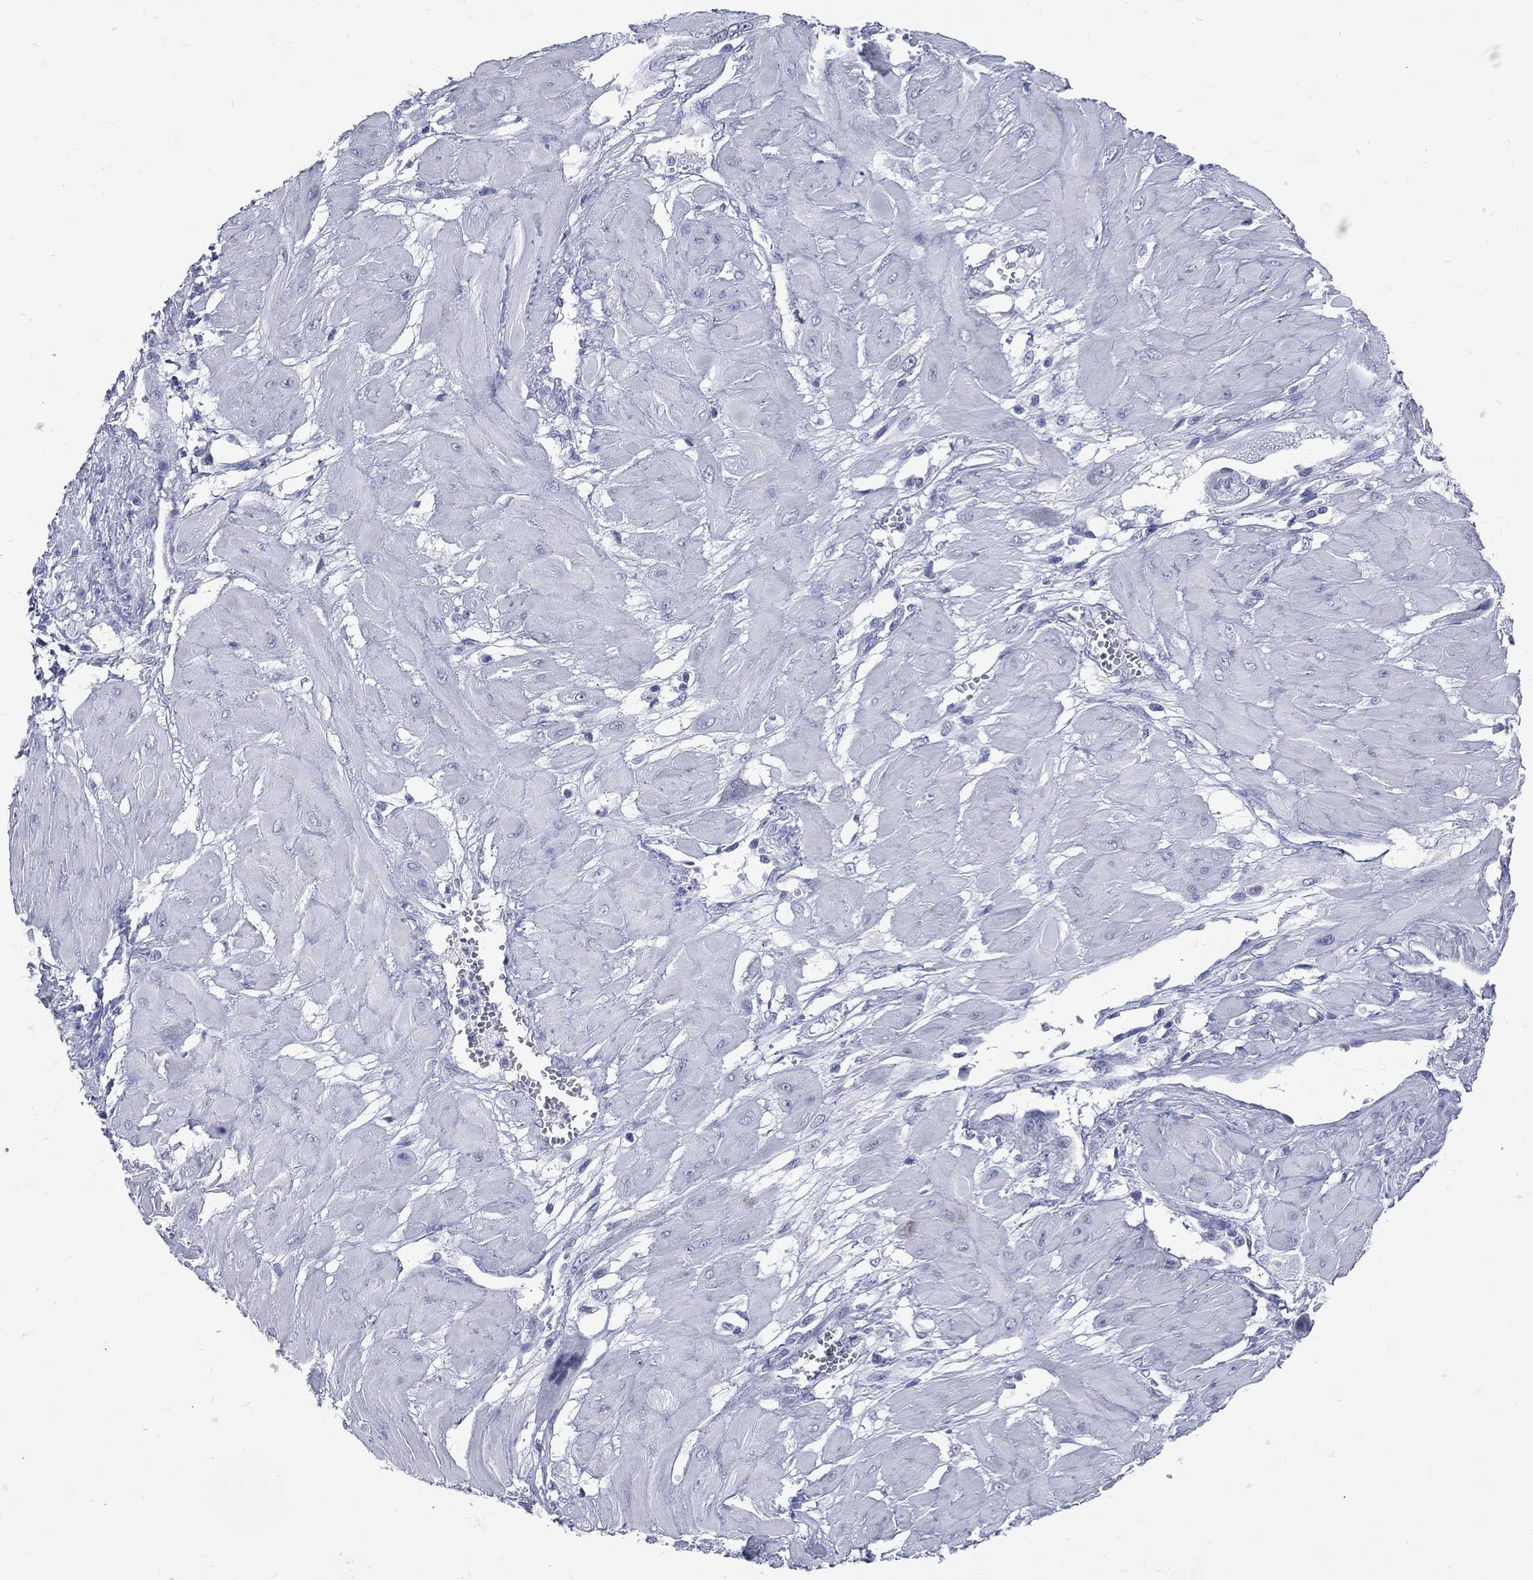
{"staining": {"intensity": "negative", "quantity": "none", "location": "none"}, "tissue": "cervical cancer", "cell_type": "Tumor cells", "image_type": "cancer", "snomed": [{"axis": "morphology", "description": "Squamous cell carcinoma, NOS"}, {"axis": "topography", "description": "Cervix"}], "caption": "Immunohistochemistry micrograph of human squamous cell carcinoma (cervical) stained for a protein (brown), which exhibits no positivity in tumor cells.", "gene": "MLLT10", "patient": {"sex": "female", "age": 34}}